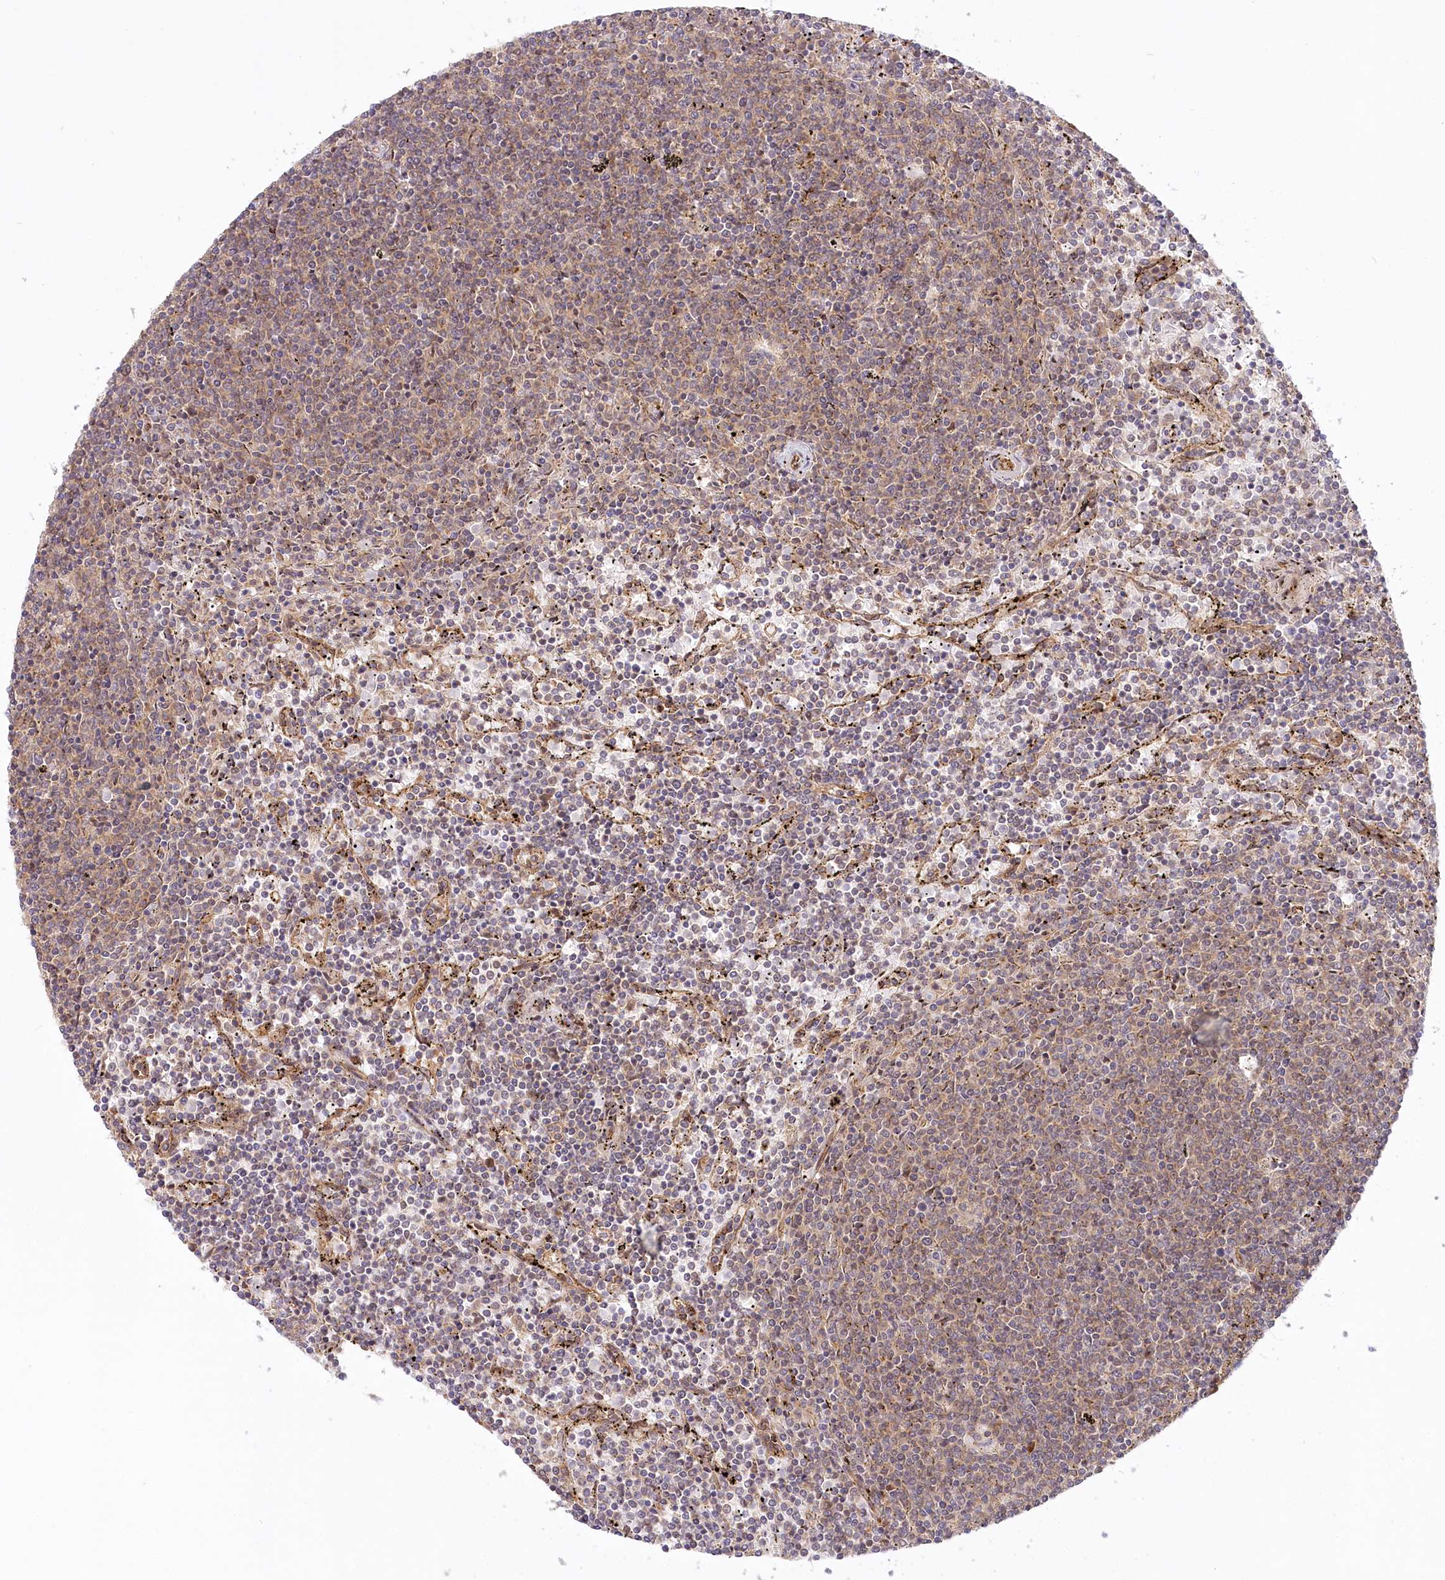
{"staining": {"intensity": "negative", "quantity": "none", "location": "none"}, "tissue": "lymphoma", "cell_type": "Tumor cells", "image_type": "cancer", "snomed": [{"axis": "morphology", "description": "Malignant lymphoma, non-Hodgkin's type, Low grade"}, {"axis": "topography", "description": "Spleen"}], "caption": "An immunohistochemistry (IHC) micrograph of malignant lymphoma, non-Hodgkin's type (low-grade) is shown. There is no staining in tumor cells of malignant lymphoma, non-Hodgkin's type (low-grade).", "gene": "CEP70", "patient": {"sex": "female", "age": 50}}